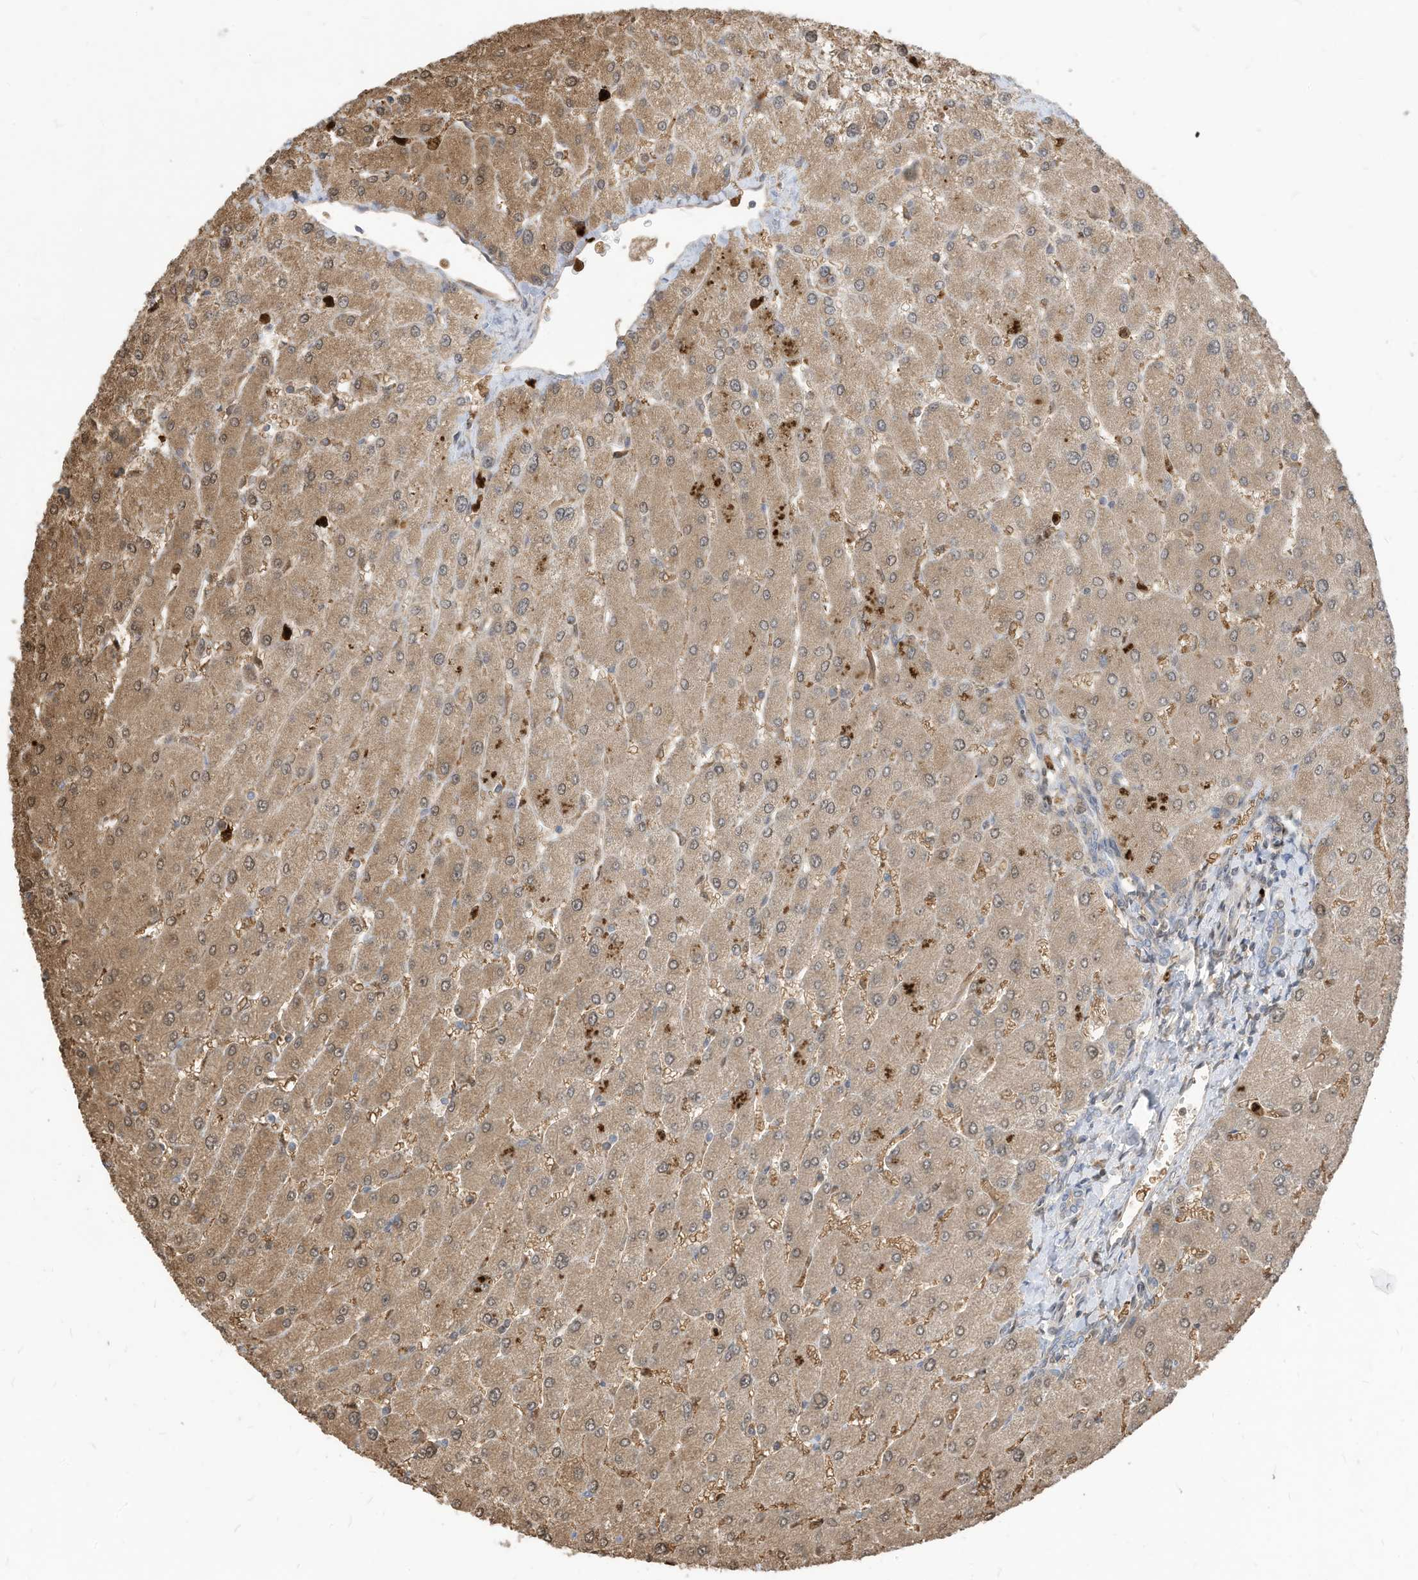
{"staining": {"intensity": "negative", "quantity": "none", "location": "none"}, "tissue": "liver", "cell_type": "Cholangiocytes", "image_type": "normal", "snomed": [{"axis": "morphology", "description": "Normal tissue, NOS"}, {"axis": "topography", "description": "Liver"}], "caption": "Histopathology image shows no significant protein staining in cholangiocytes of unremarkable liver. (Stains: DAB immunohistochemistry (IHC) with hematoxylin counter stain, Microscopy: brightfield microscopy at high magnification).", "gene": "CNKSR1", "patient": {"sex": "male", "age": 55}}